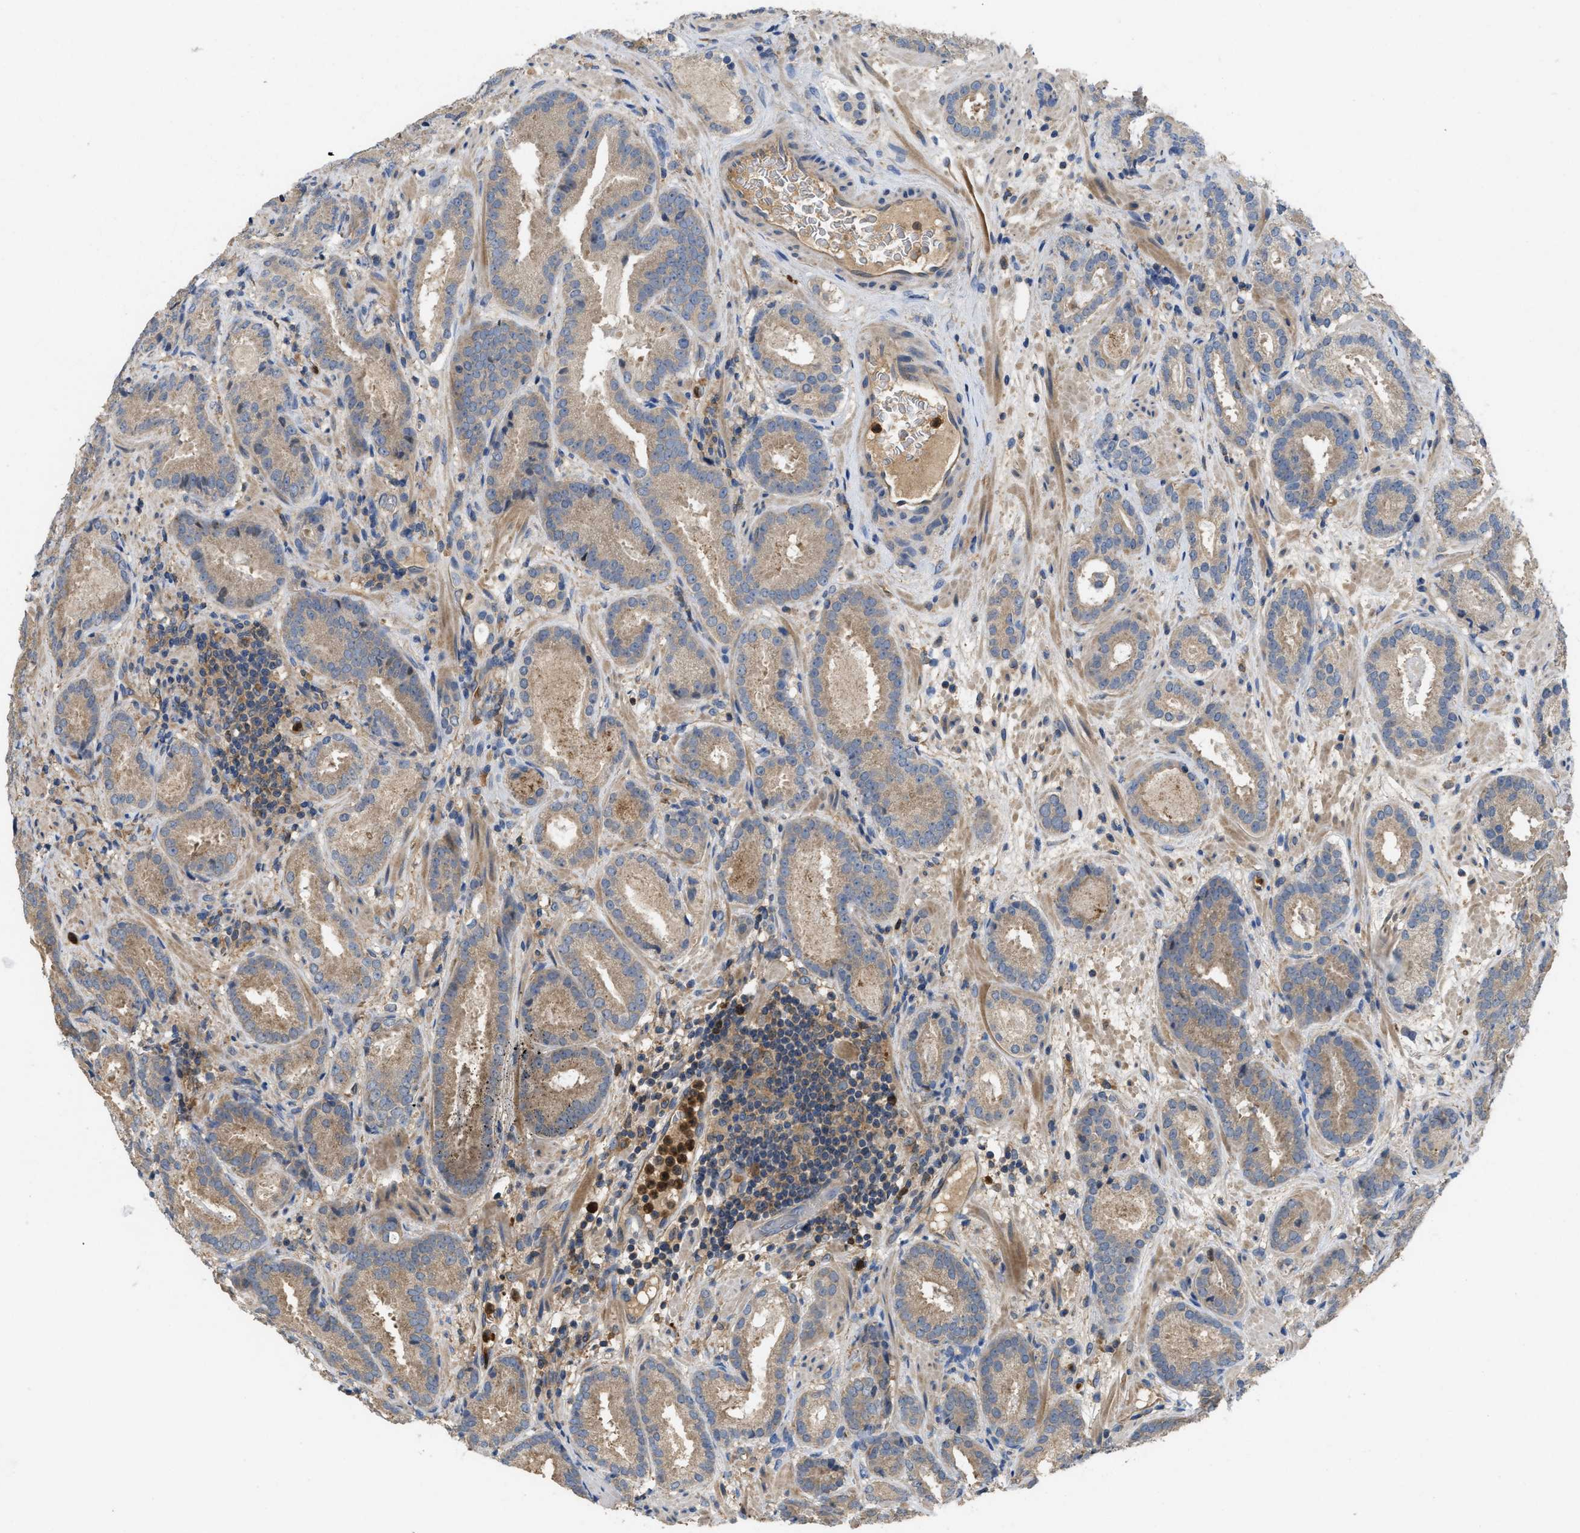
{"staining": {"intensity": "moderate", "quantity": ">75%", "location": "cytoplasmic/membranous"}, "tissue": "prostate cancer", "cell_type": "Tumor cells", "image_type": "cancer", "snomed": [{"axis": "morphology", "description": "Adenocarcinoma, Low grade"}, {"axis": "topography", "description": "Prostate"}], "caption": "Tumor cells demonstrate moderate cytoplasmic/membranous staining in about >75% of cells in prostate low-grade adenocarcinoma. (Stains: DAB (3,3'-diaminobenzidine) in brown, nuclei in blue, Microscopy: brightfield microscopy at high magnification).", "gene": "RNF216", "patient": {"sex": "male", "age": 69}}